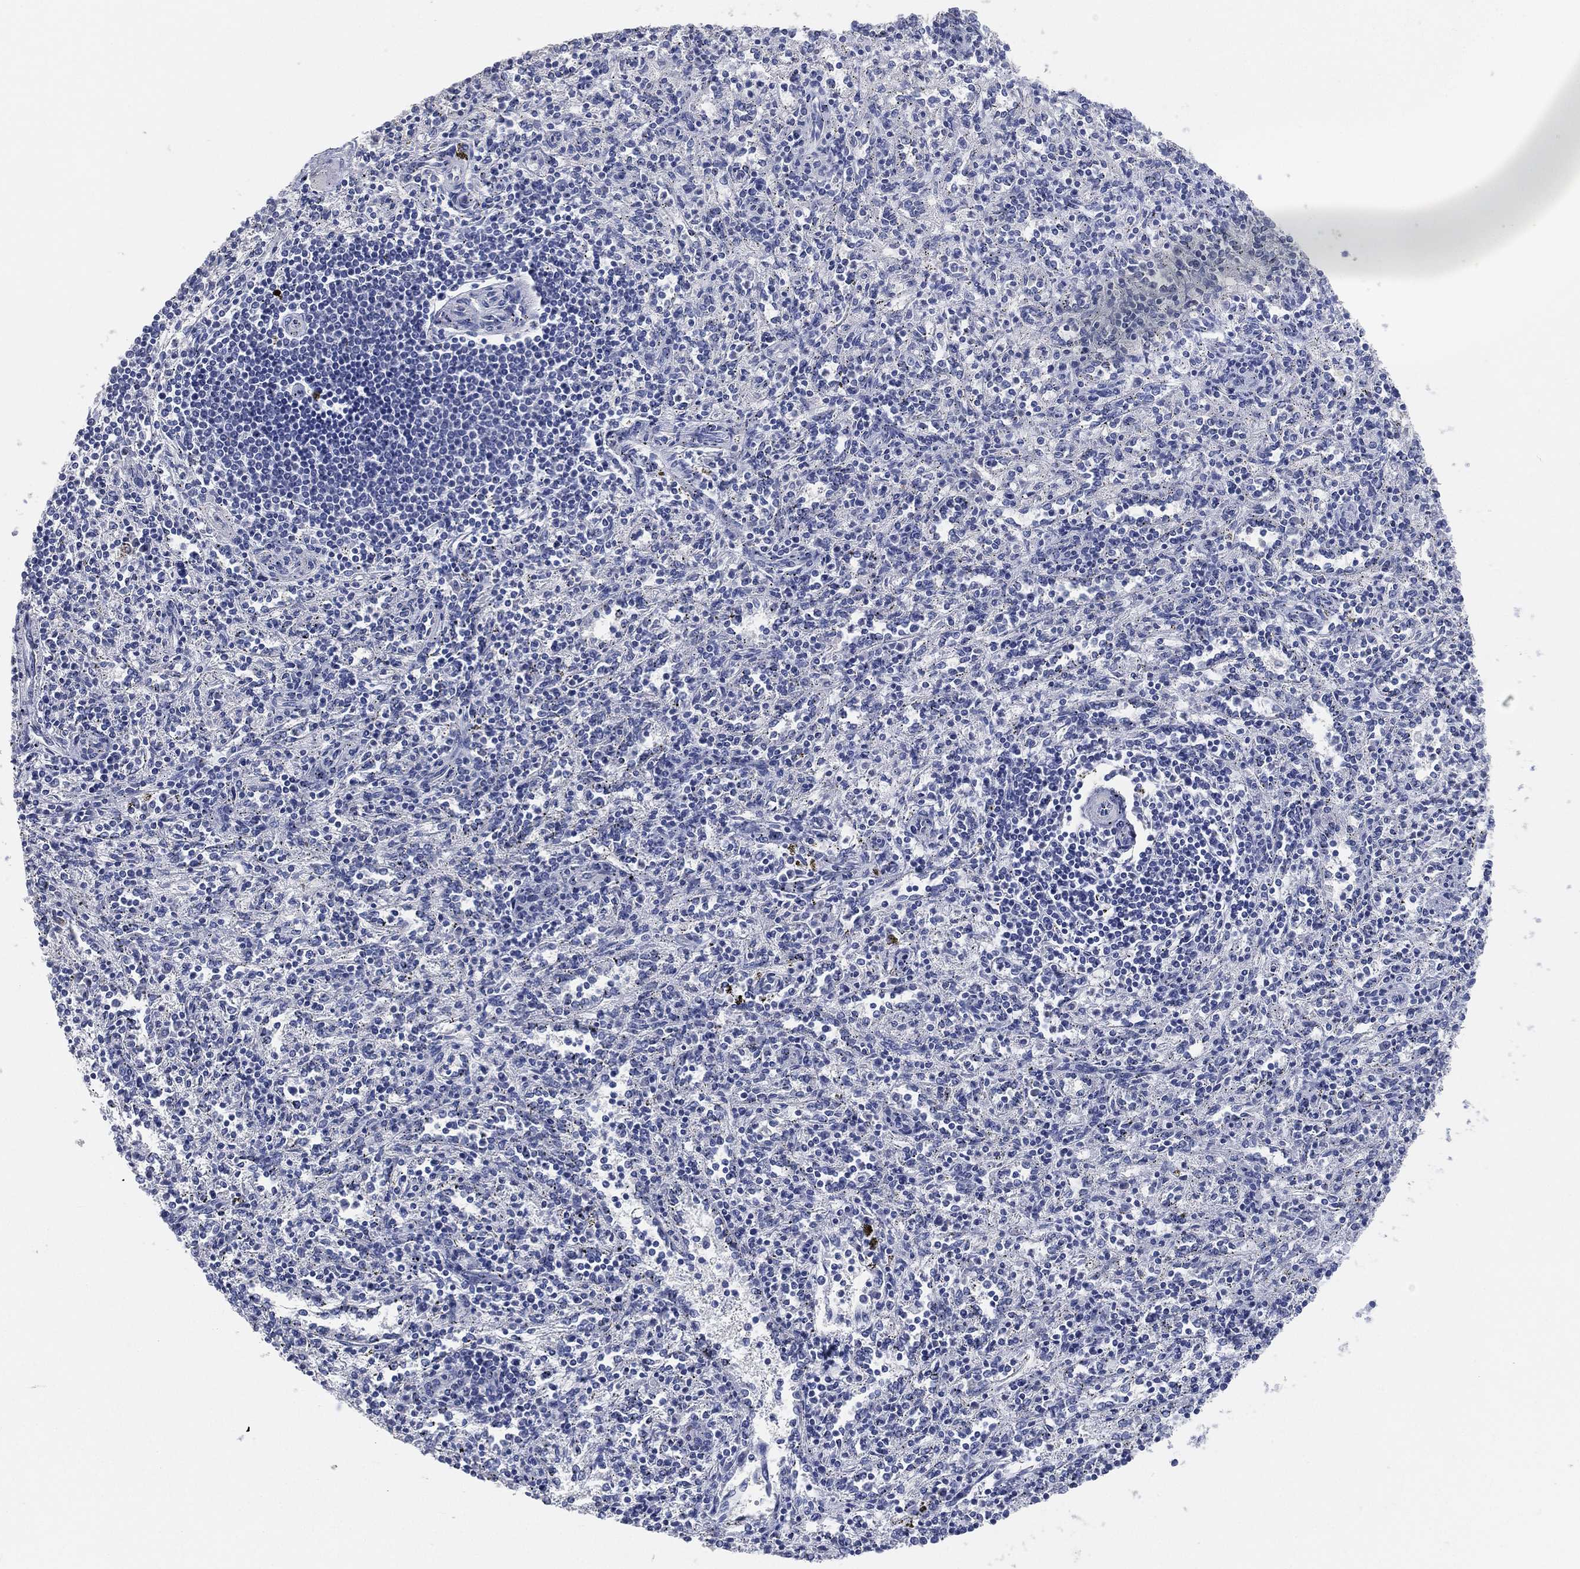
{"staining": {"intensity": "negative", "quantity": "none", "location": "none"}, "tissue": "spleen", "cell_type": "Cells in red pulp", "image_type": "normal", "snomed": [{"axis": "morphology", "description": "Normal tissue, NOS"}, {"axis": "topography", "description": "Spleen"}], "caption": "Cells in red pulp show no significant protein staining in benign spleen. (DAB (3,3'-diaminobenzidine) IHC visualized using brightfield microscopy, high magnification).", "gene": "FAM187B", "patient": {"sex": "male", "age": 69}}